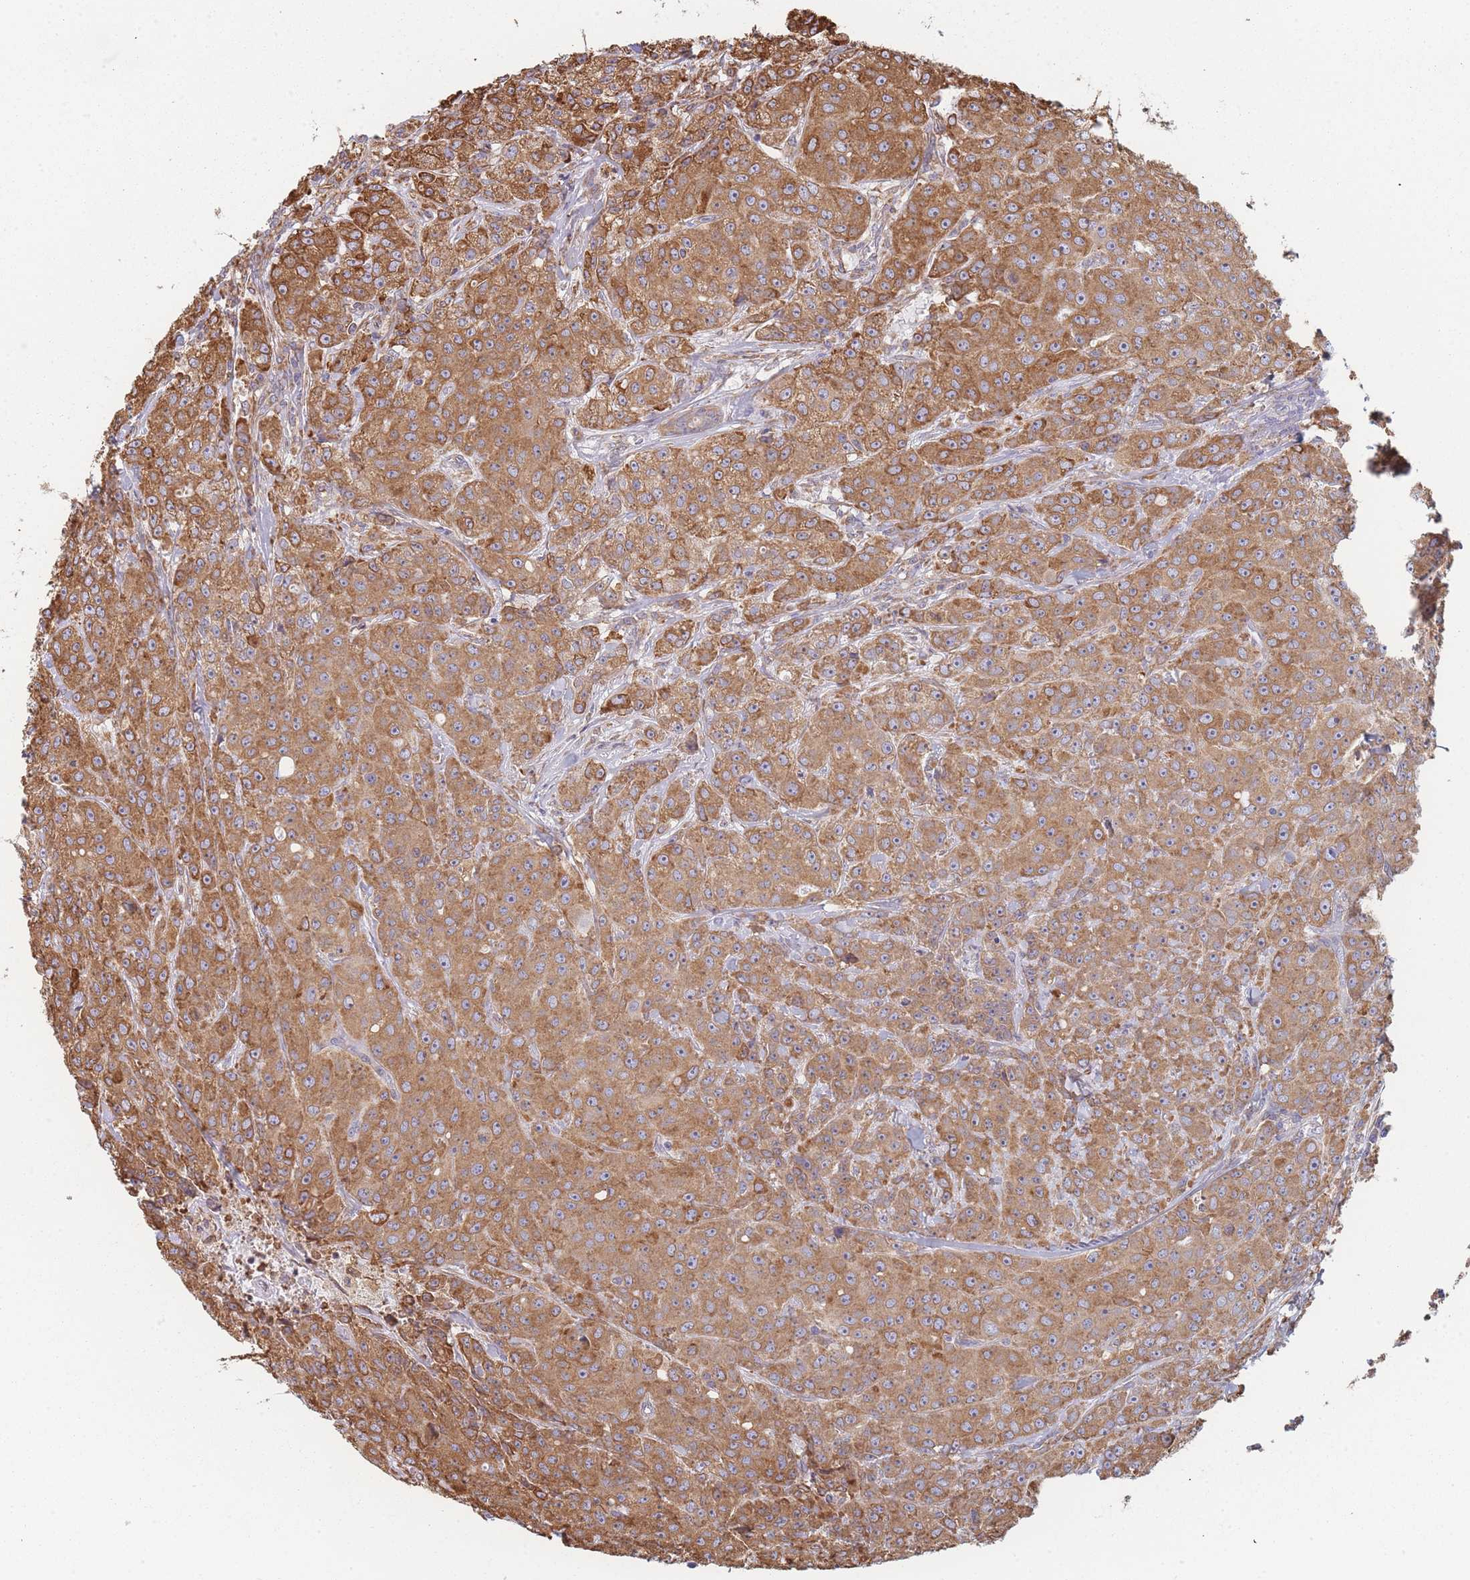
{"staining": {"intensity": "moderate", "quantity": ">75%", "location": "cytoplasmic/membranous"}, "tissue": "breast cancer", "cell_type": "Tumor cells", "image_type": "cancer", "snomed": [{"axis": "morphology", "description": "Duct carcinoma"}, {"axis": "topography", "description": "Breast"}], "caption": "Tumor cells exhibit medium levels of moderate cytoplasmic/membranous expression in approximately >75% of cells in breast cancer (invasive ductal carcinoma). (IHC, brightfield microscopy, high magnification).", "gene": "OR7C2", "patient": {"sex": "female", "age": 43}}